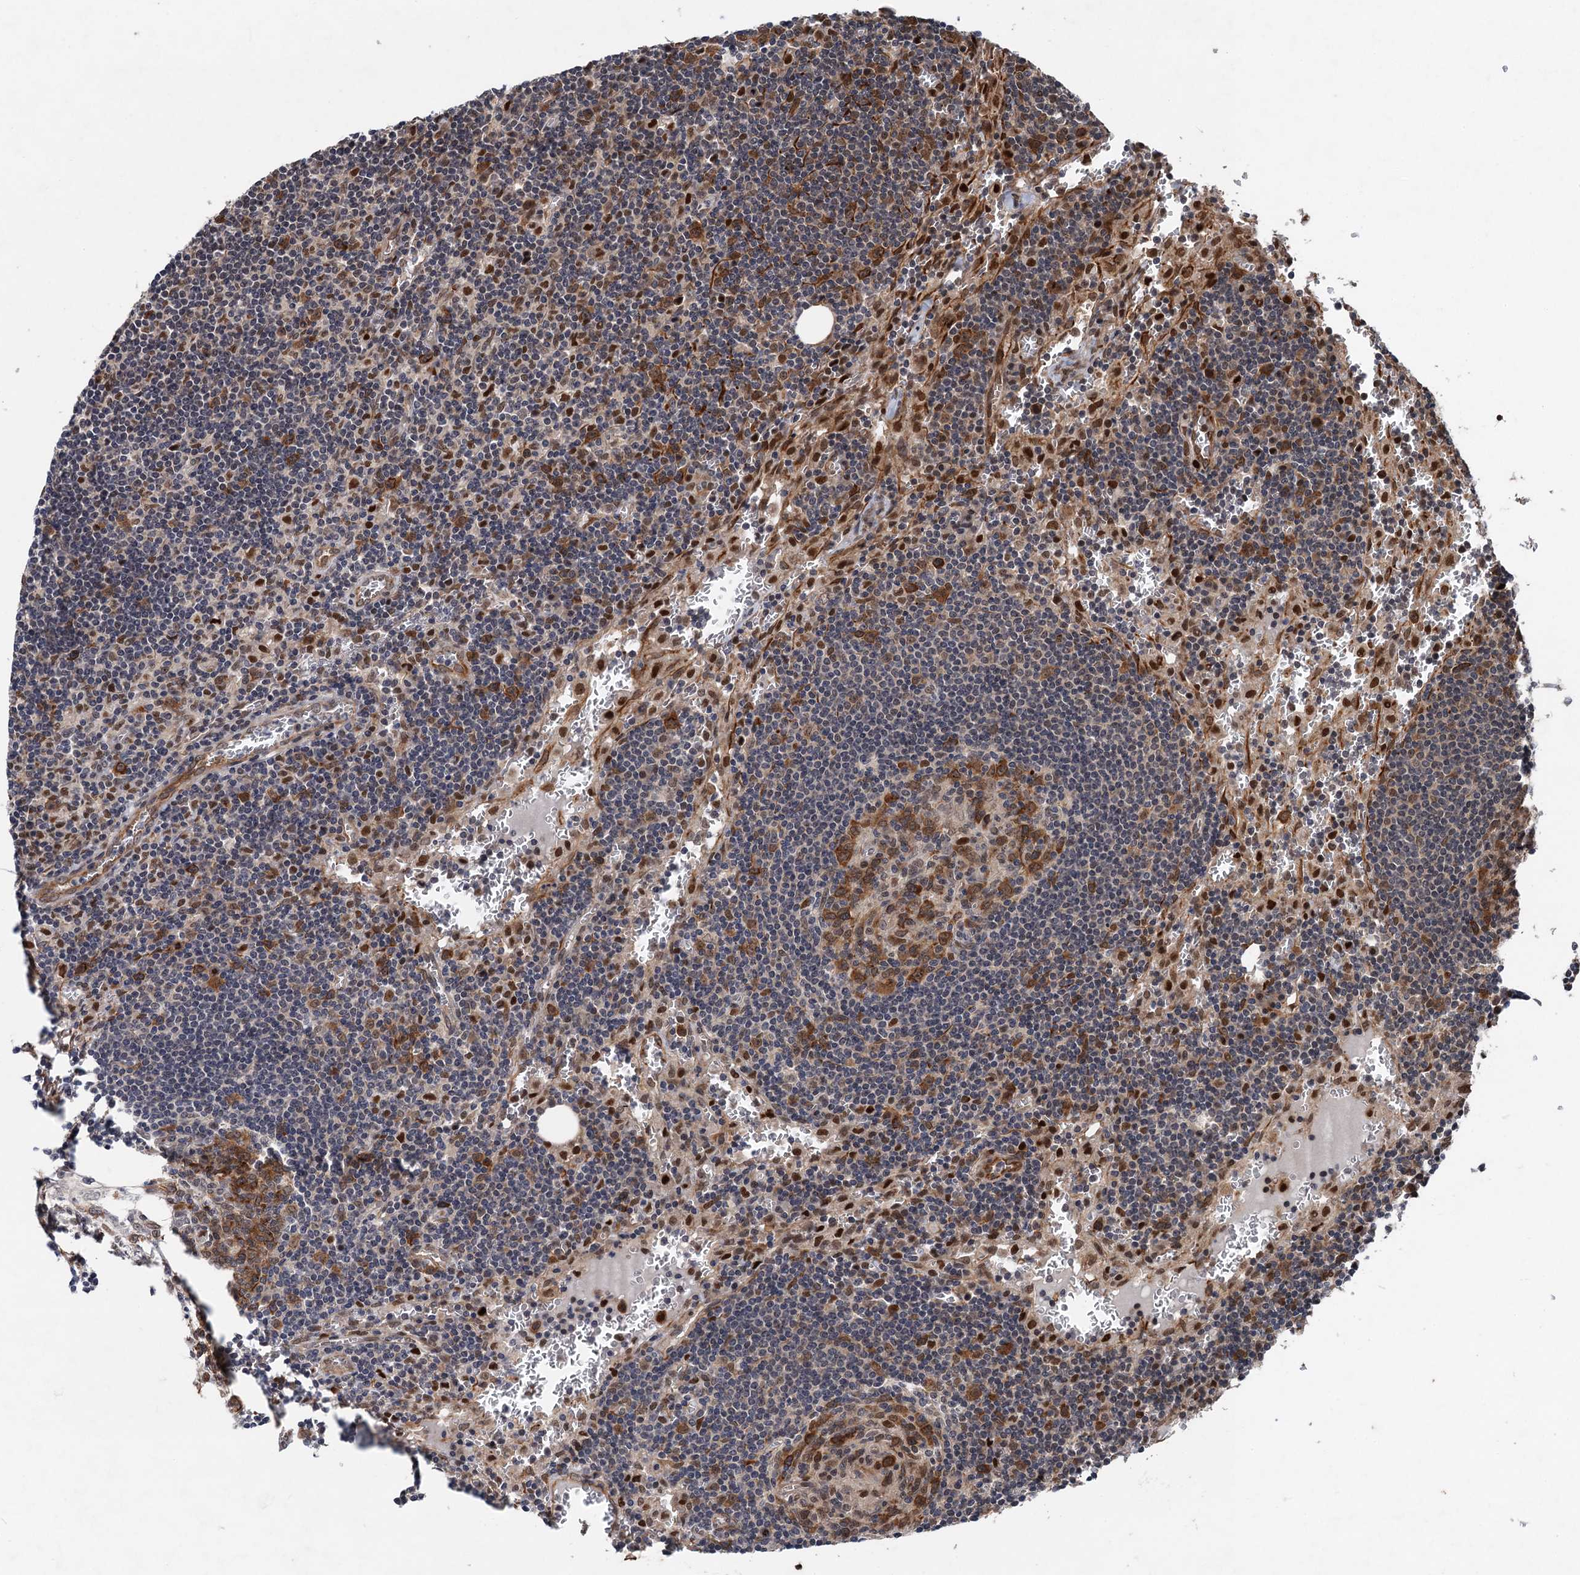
{"staining": {"intensity": "moderate", "quantity": "25%-75%", "location": "cytoplasmic/membranous"}, "tissue": "lymph node", "cell_type": "Germinal center cells", "image_type": "normal", "snomed": [{"axis": "morphology", "description": "Normal tissue, NOS"}, {"axis": "topography", "description": "Lymph node"}], "caption": "Lymph node stained with DAB IHC exhibits medium levels of moderate cytoplasmic/membranous positivity in about 25%-75% of germinal center cells.", "gene": "TTC31", "patient": {"sex": "female", "age": 73}}